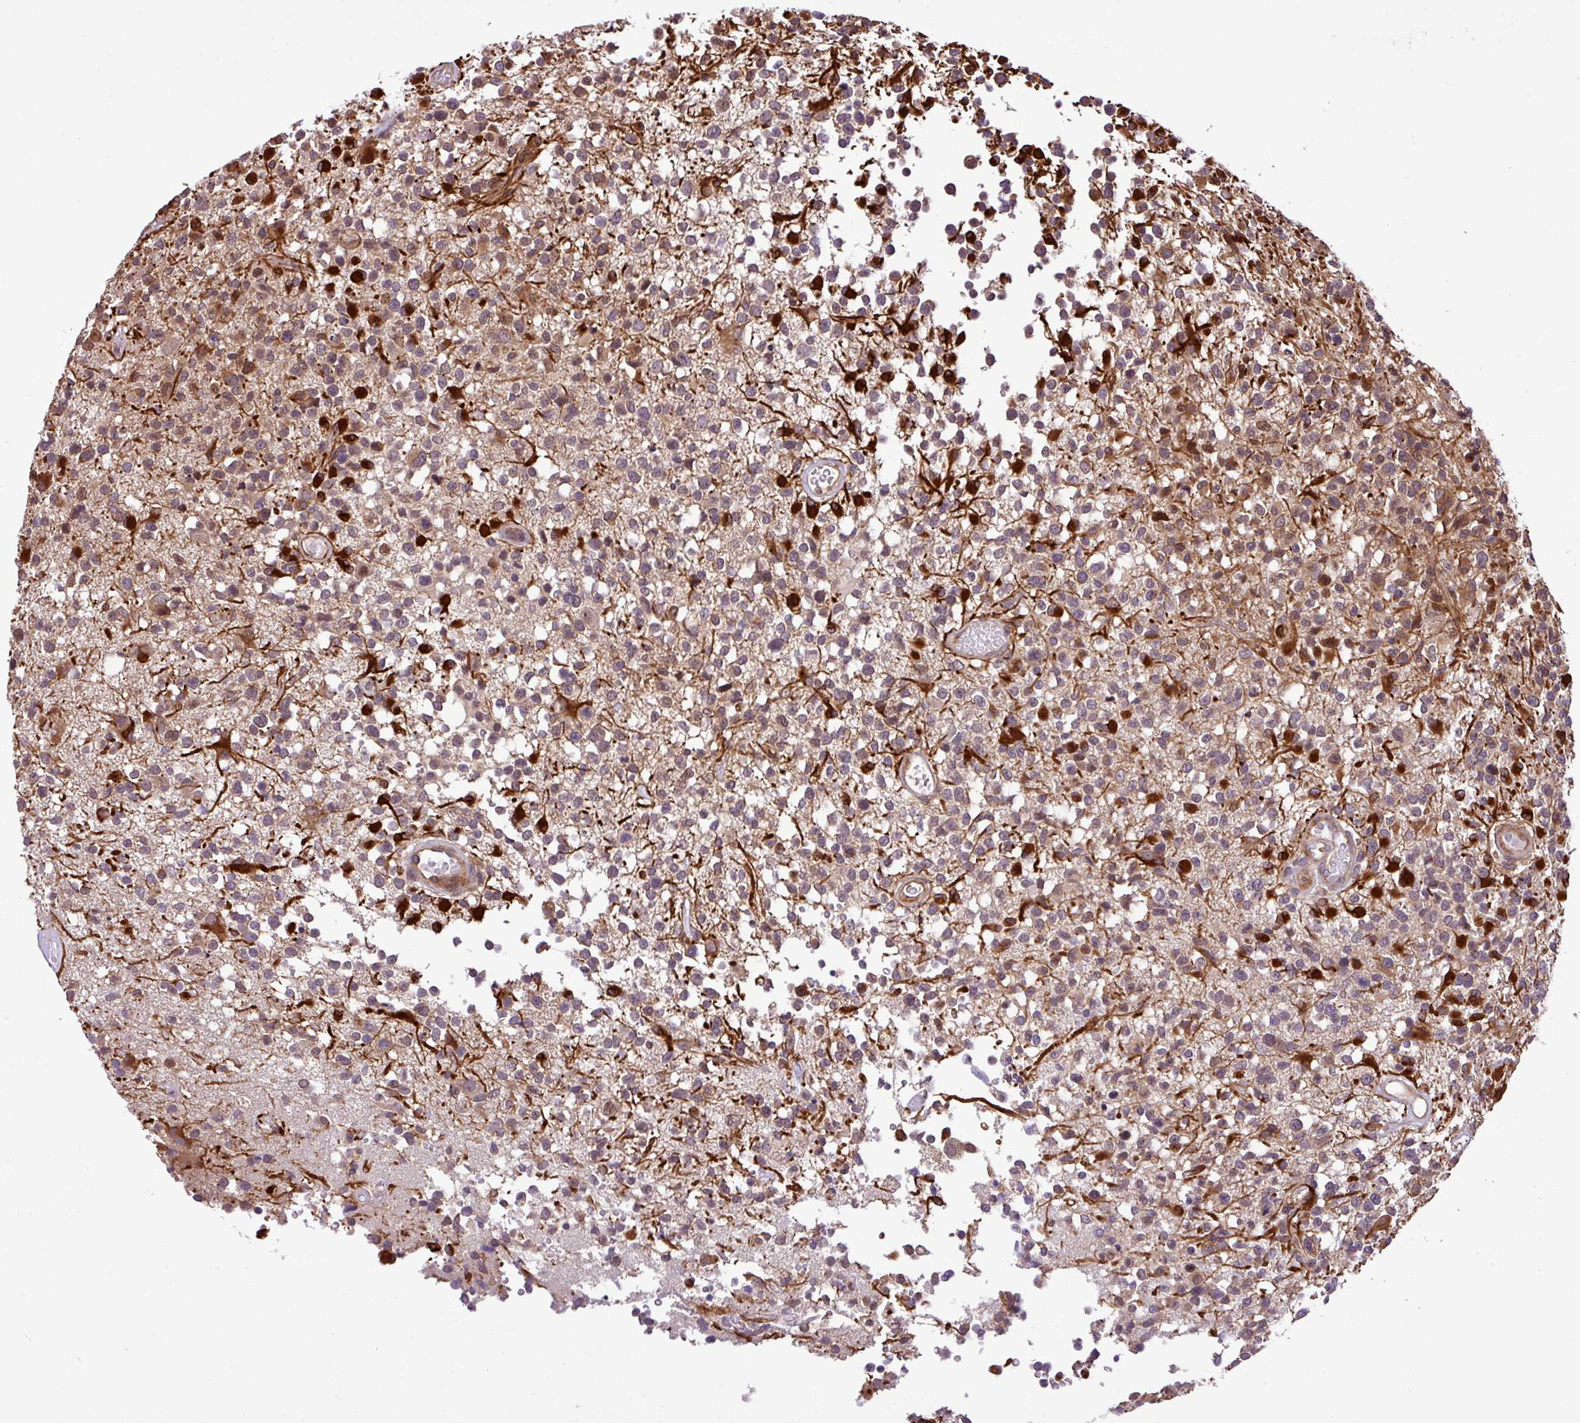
{"staining": {"intensity": "strong", "quantity": "<25%", "location": "cytoplasmic/membranous"}, "tissue": "glioma", "cell_type": "Tumor cells", "image_type": "cancer", "snomed": [{"axis": "morphology", "description": "Glioma, malignant, High grade"}, {"axis": "morphology", "description": "Glioblastoma, NOS"}, {"axis": "topography", "description": "Brain"}], "caption": "An image of human malignant glioma (high-grade) stained for a protein demonstrates strong cytoplasmic/membranous brown staining in tumor cells. The protein is shown in brown color, while the nuclei are stained blue.", "gene": "DLGAP4", "patient": {"sex": "male", "age": 60}}